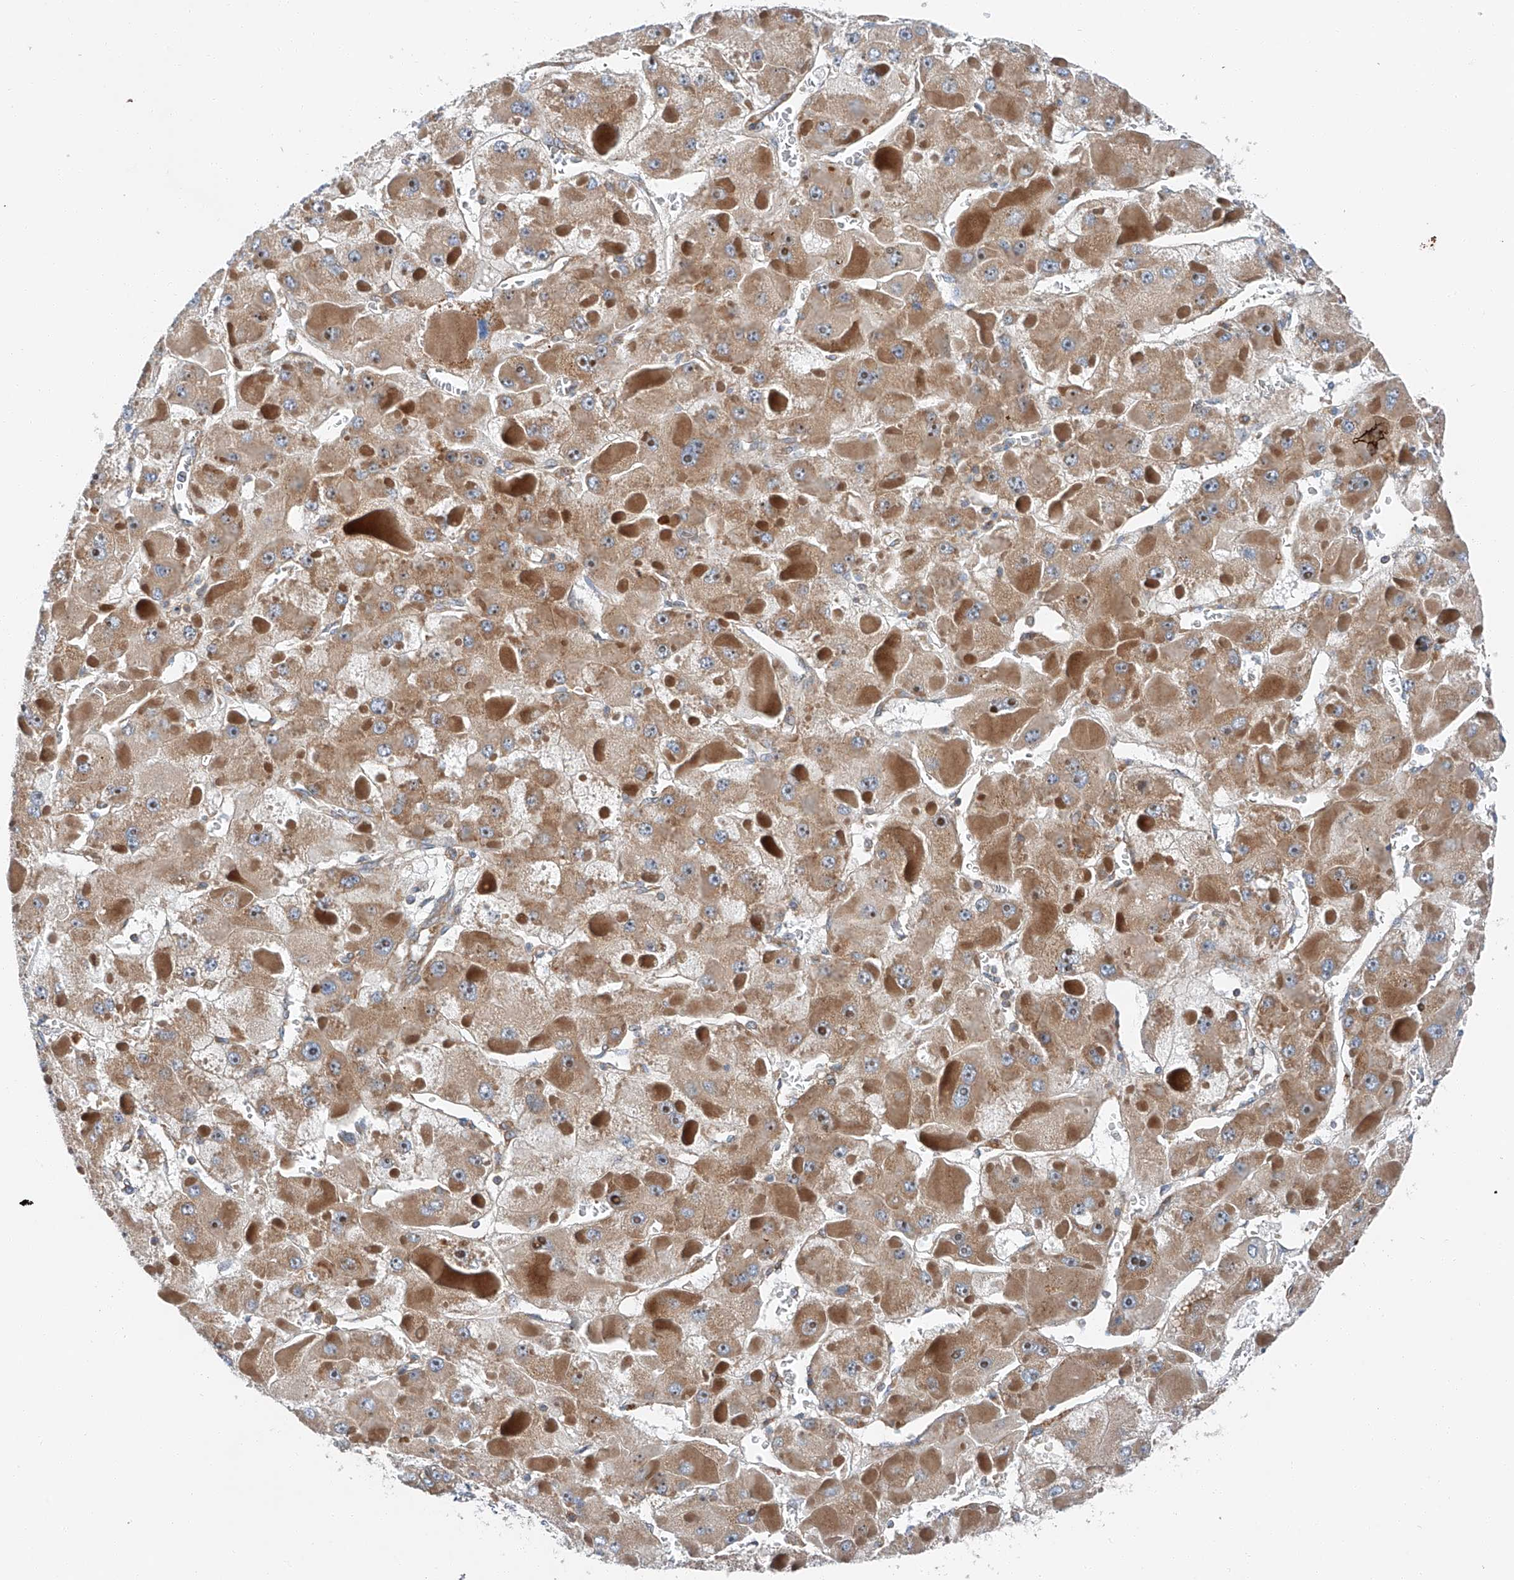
{"staining": {"intensity": "moderate", "quantity": ">75%", "location": "cytoplasmic/membranous"}, "tissue": "liver cancer", "cell_type": "Tumor cells", "image_type": "cancer", "snomed": [{"axis": "morphology", "description": "Carcinoma, Hepatocellular, NOS"}, {"axis": "topography", "description": "Liver"}], "caption": "Protein analysis of liver cancer (hepatocellular carcinoma) tissue demonstrates moderate cytoplasmic/membranous positivity in about >75% of tumor cells.", "gene": "ZC3H15", "patient": {"sex": "female", "age": 73}}